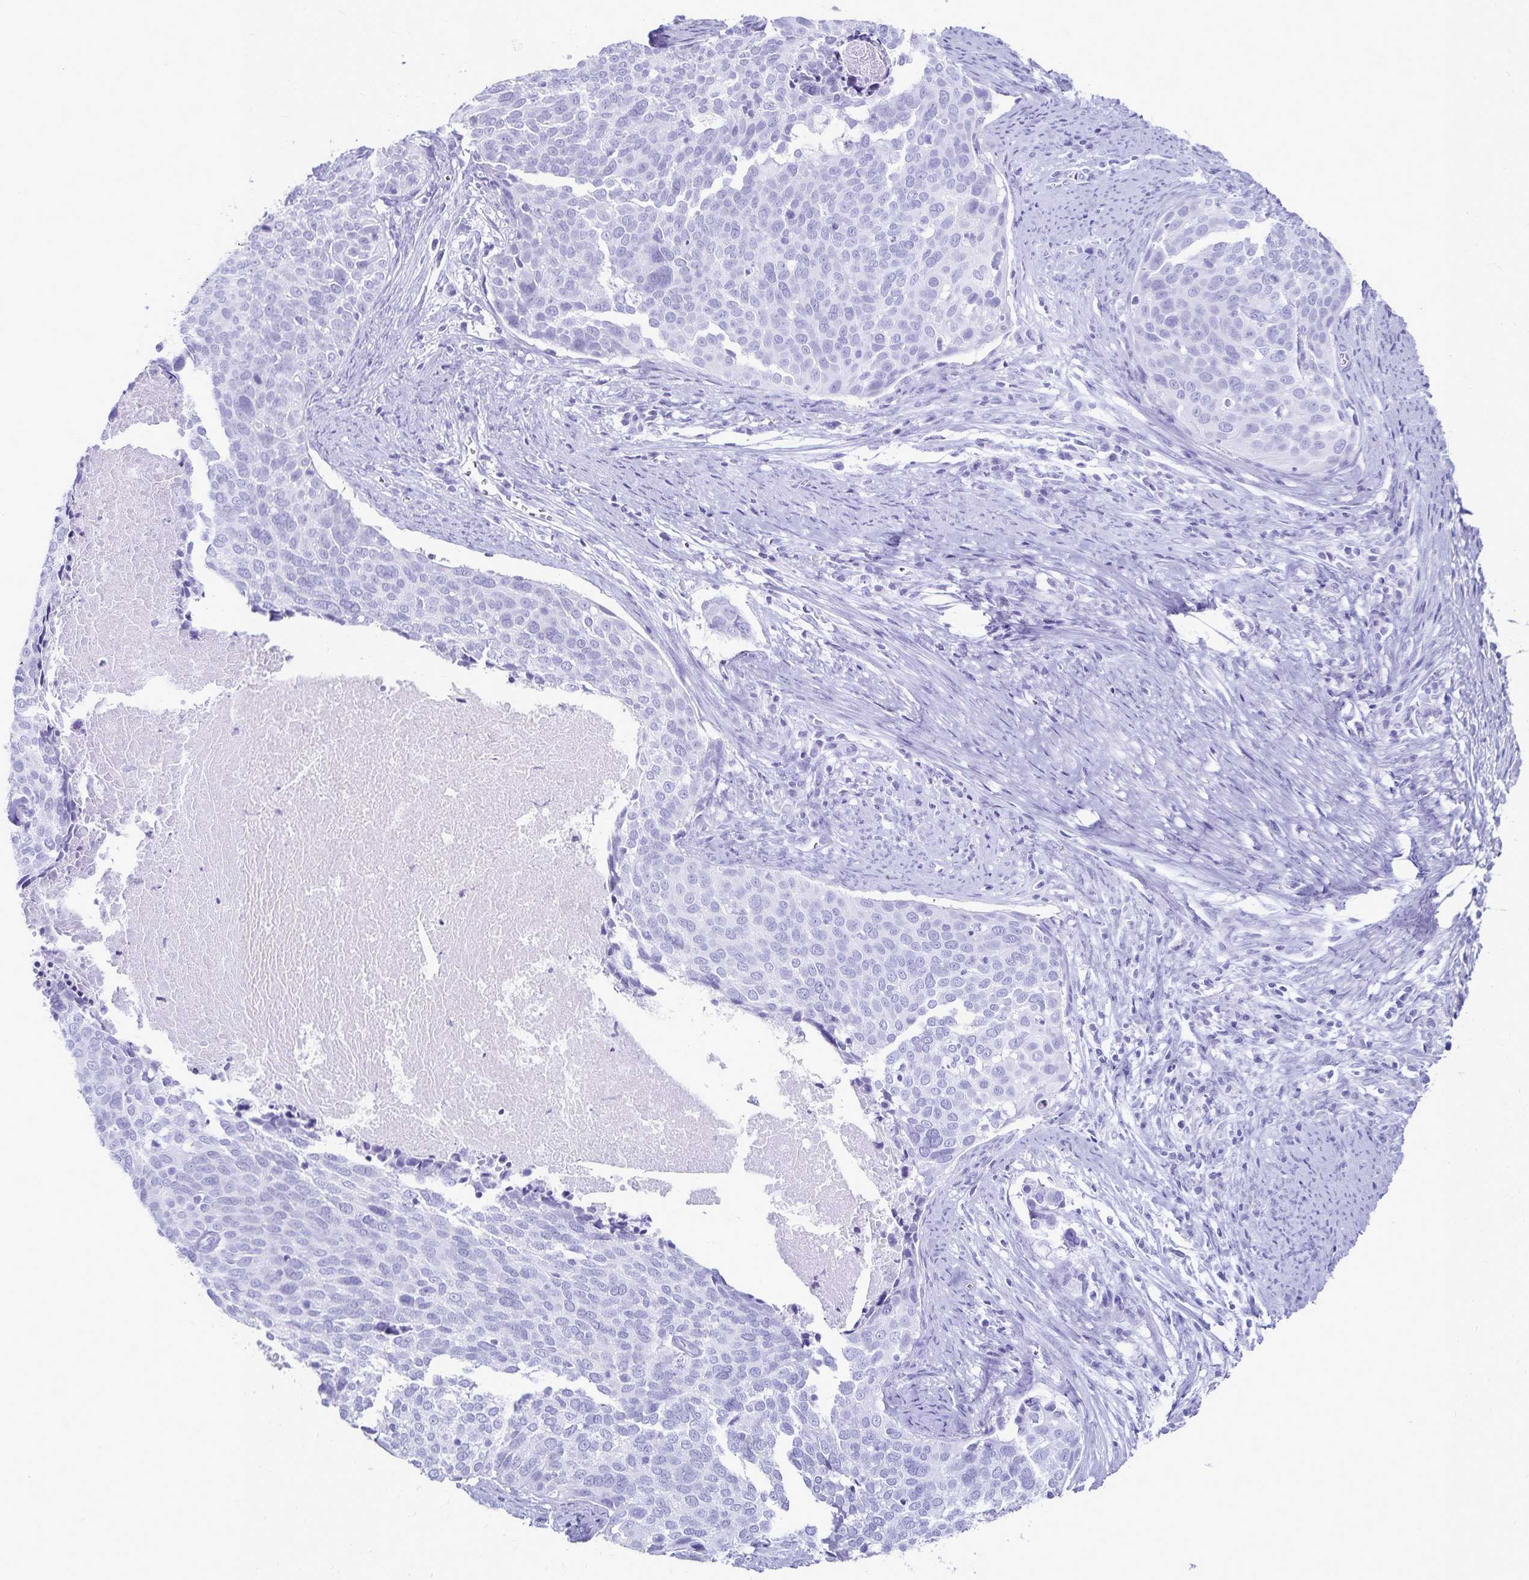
{"staining": {"intensity": "negative", "quantity": "none", "location": "none"}, "tissue": "cervical cancer", "cell_type": "Tumor cells", "image_type": "cancer", "snomed": [{"axis": "morphology", "description": "Squamous cell carcinoma, NOS"}, {"axis": "topography", "description": "Cervix"}], "caption": "There is no significant staining in tumor cells of squamous cell carcinoma (cervical).", "gene": "GIP", "patient": {"sex": "female", "age": 39}}